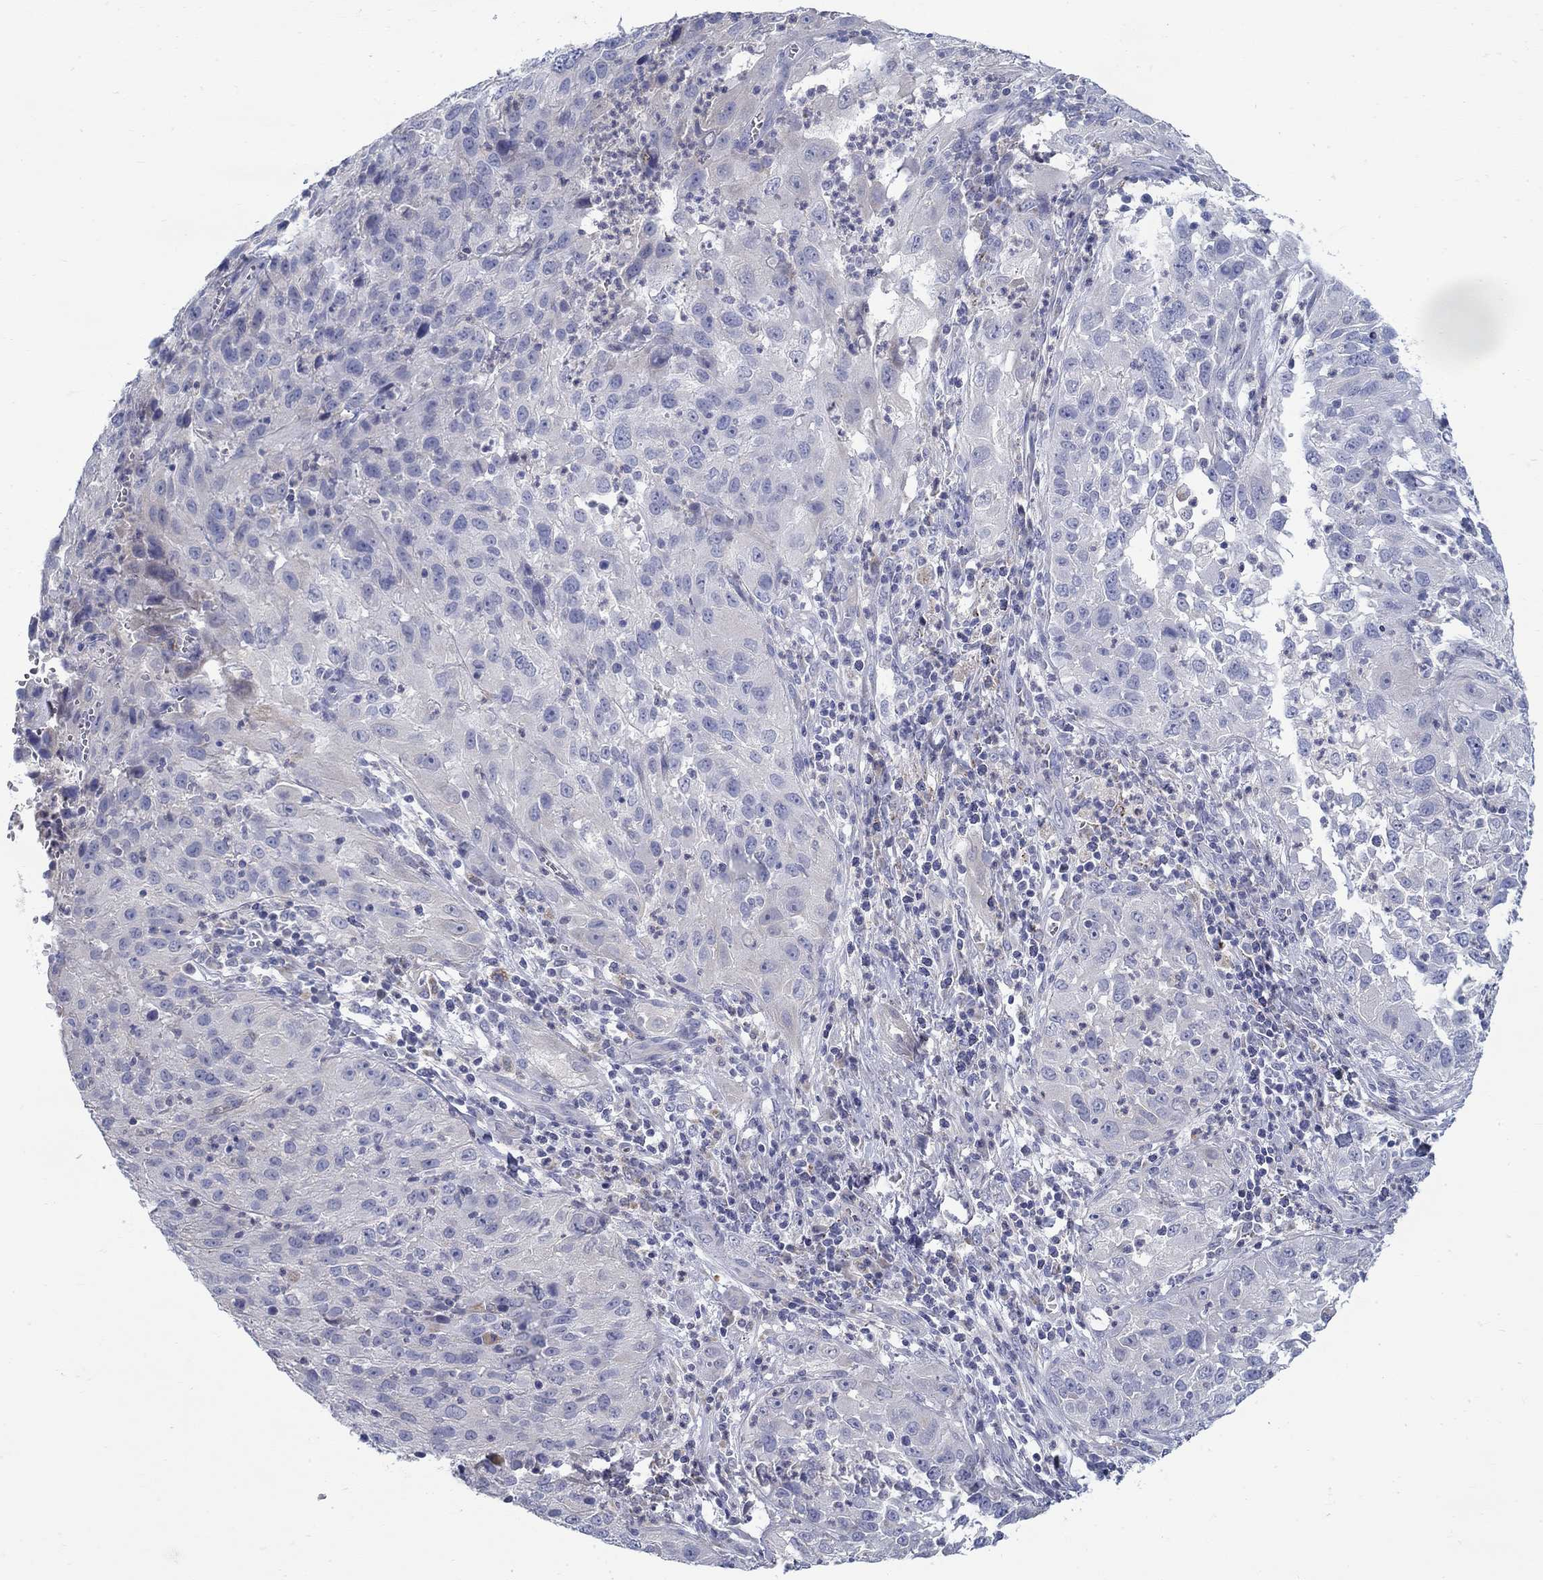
{"staining": {"intensity": "negative", "quantity": "none", "location": "none"}, "tissue": "cervical cancer", "cell_type": "Tumor cells", "image_type": "cancer", "snomed": [{"axis": "morphology", "description": "Squamous cell carcinoma, NOS"}, {"axis": "topography", "description": "Cervix"}], "caption": "Immunohistochemical staining of cervical squamous cell carcinoma demonstrates no significant expression in tumor cells.", "gene": "ABCA4", "patient": {"sex": "female", "age": 32}}